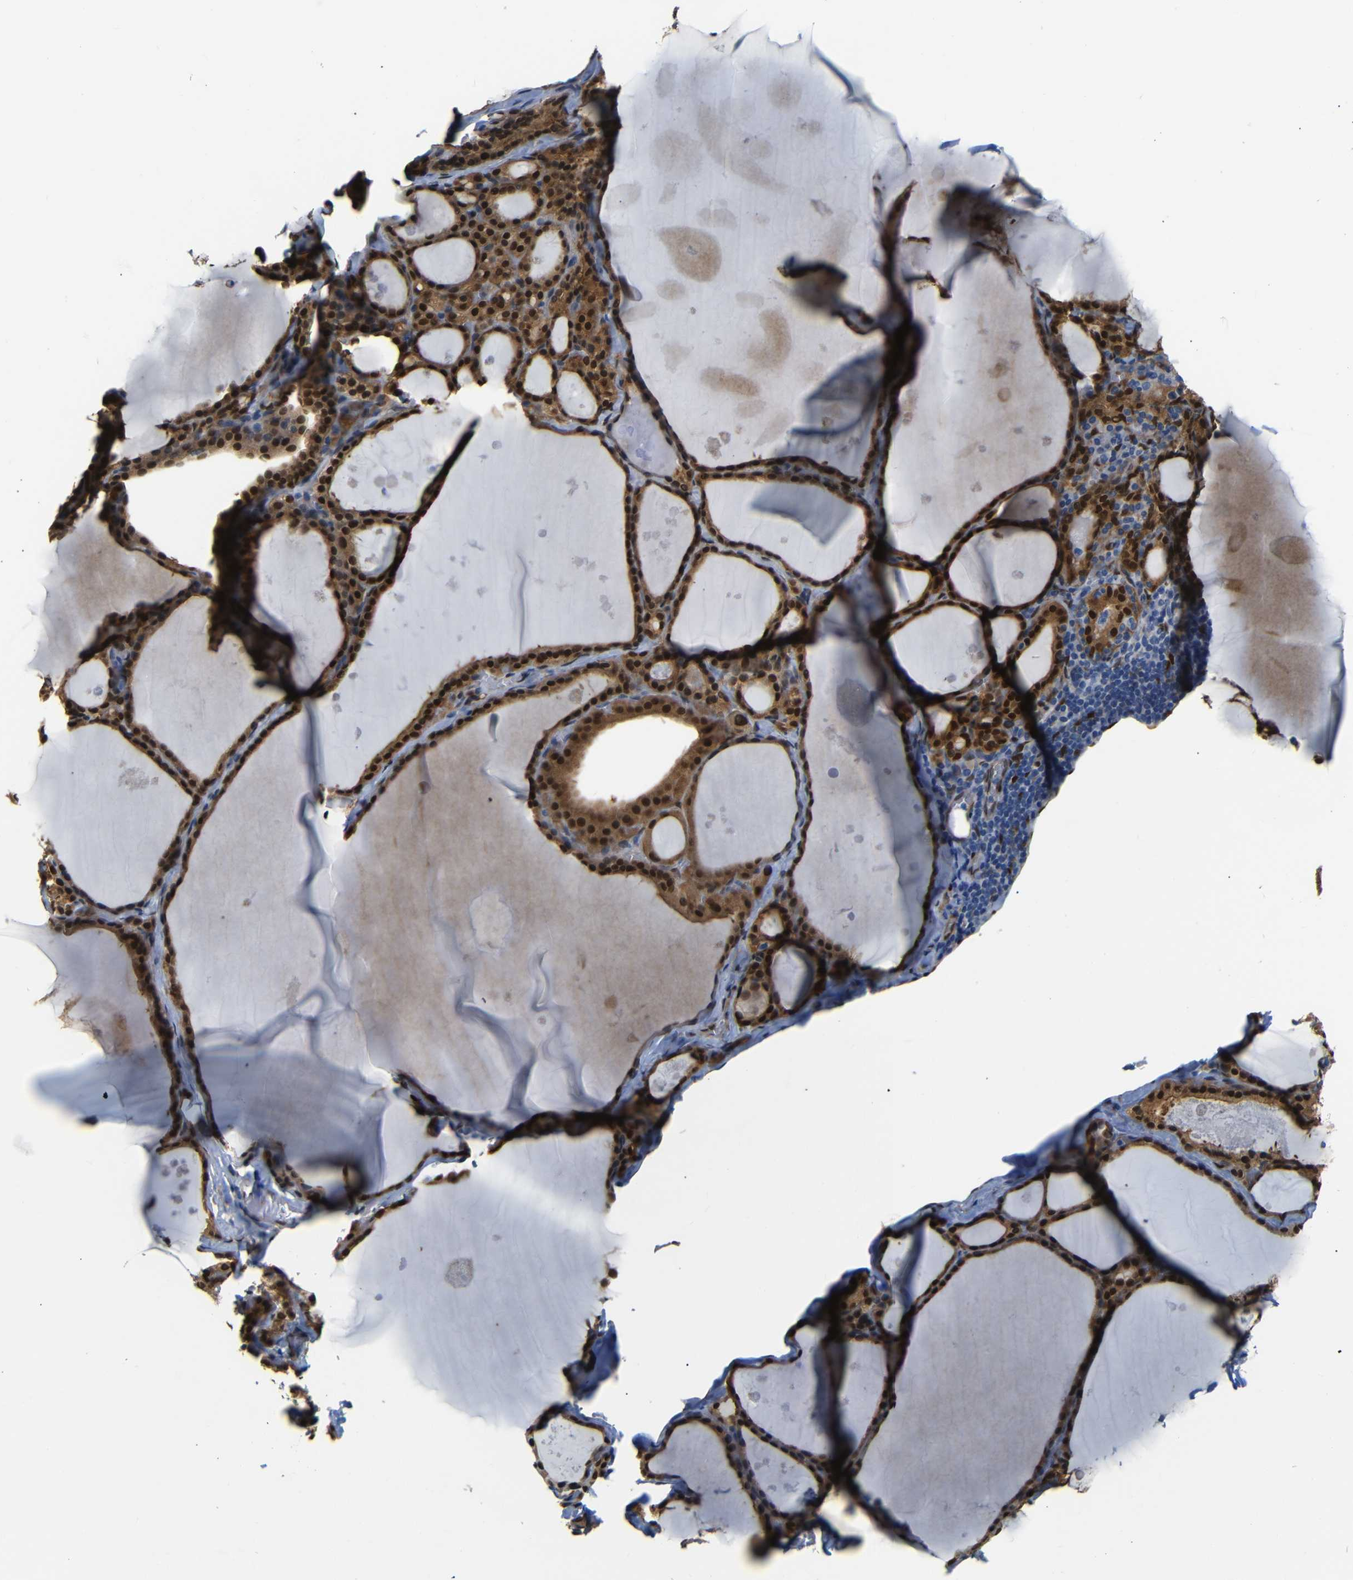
{"staining": {"intensity": "strong", "quantity": ">75%", "location": "cytoplasmic/membranous,nuclear"}, "tissue": "thyroid gland", "cell_type": "Glandular cells", "image_type": "normal", "snomed": [{"axis": "morphology", "description": "Normal tissue, NOS"}, {"axis": "topography", "description": "Thyroid gland"}], "caption": "An immunohistochemistry micrograph of normal tissue is shown. Protein staining in brown shows strong cytoplasmic/membranous,nuclear positivity in thyroid gland within glandular cells.", "gene": "YAP1", "patient": {"sex": "male", "age": 56}}